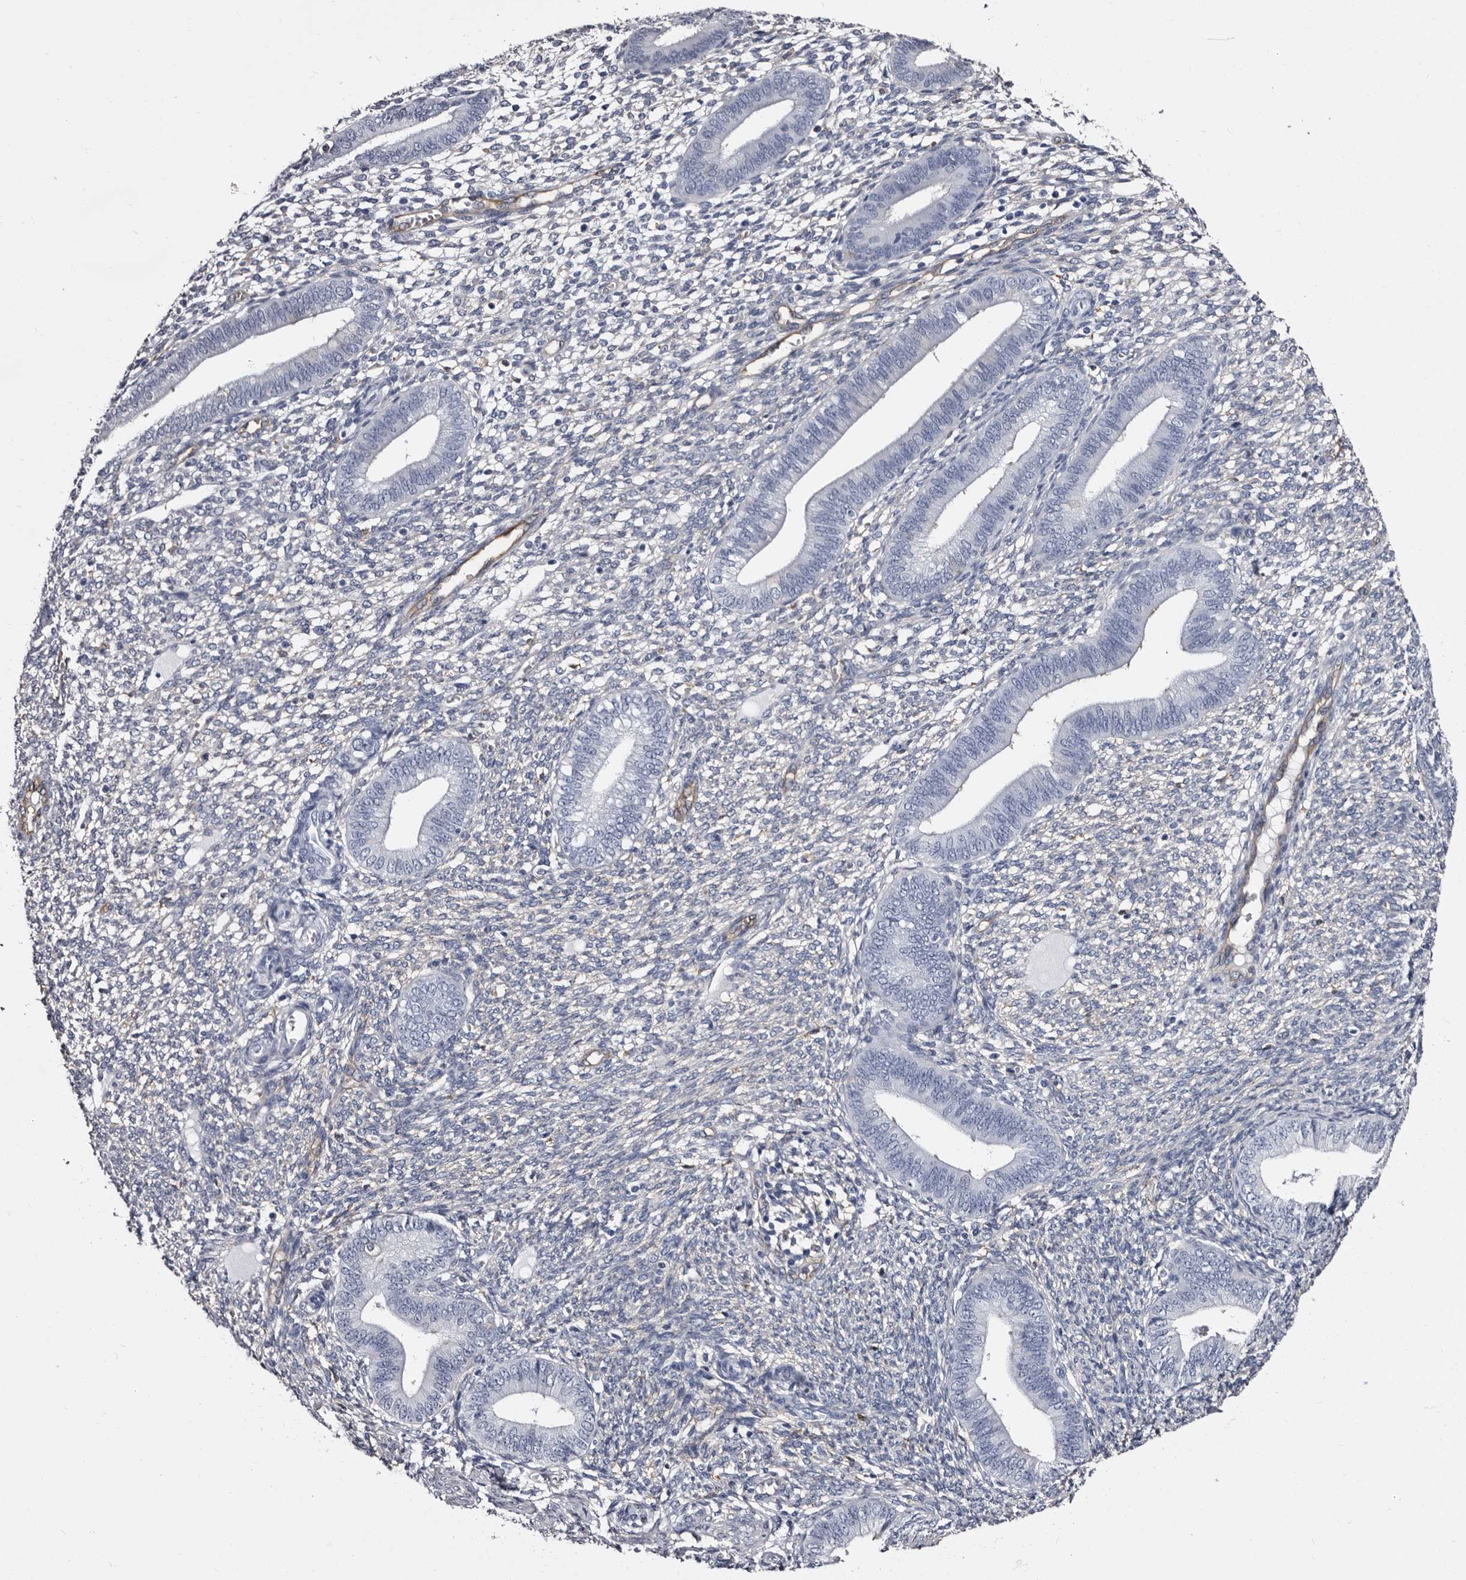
{"staining": {"intensity": "negative", "quantity": "none", "location": "none"}, "tissue": "endometrium", "cell_type": "Cells in endometrial stroma", "image_type": "normal", "snomed": [{"axis": "morphology", "description": "Normal tissue, NOS"}, {"axis": "topography", "description": "Endometrium"}], "caption": "This micrograph is of unremarkable endometrium stained with IHC to label a protein in brown with the nuclei are counter-stained blue. There is no positivity in cells in endometrial stroma. (DAB (3,3'-diaminobenzidine) immunohistochemistry (IHC) with hematoxylin counter stain).", "gene": "EPB41L3", "patient": {"sex": "female", "age": 46}}